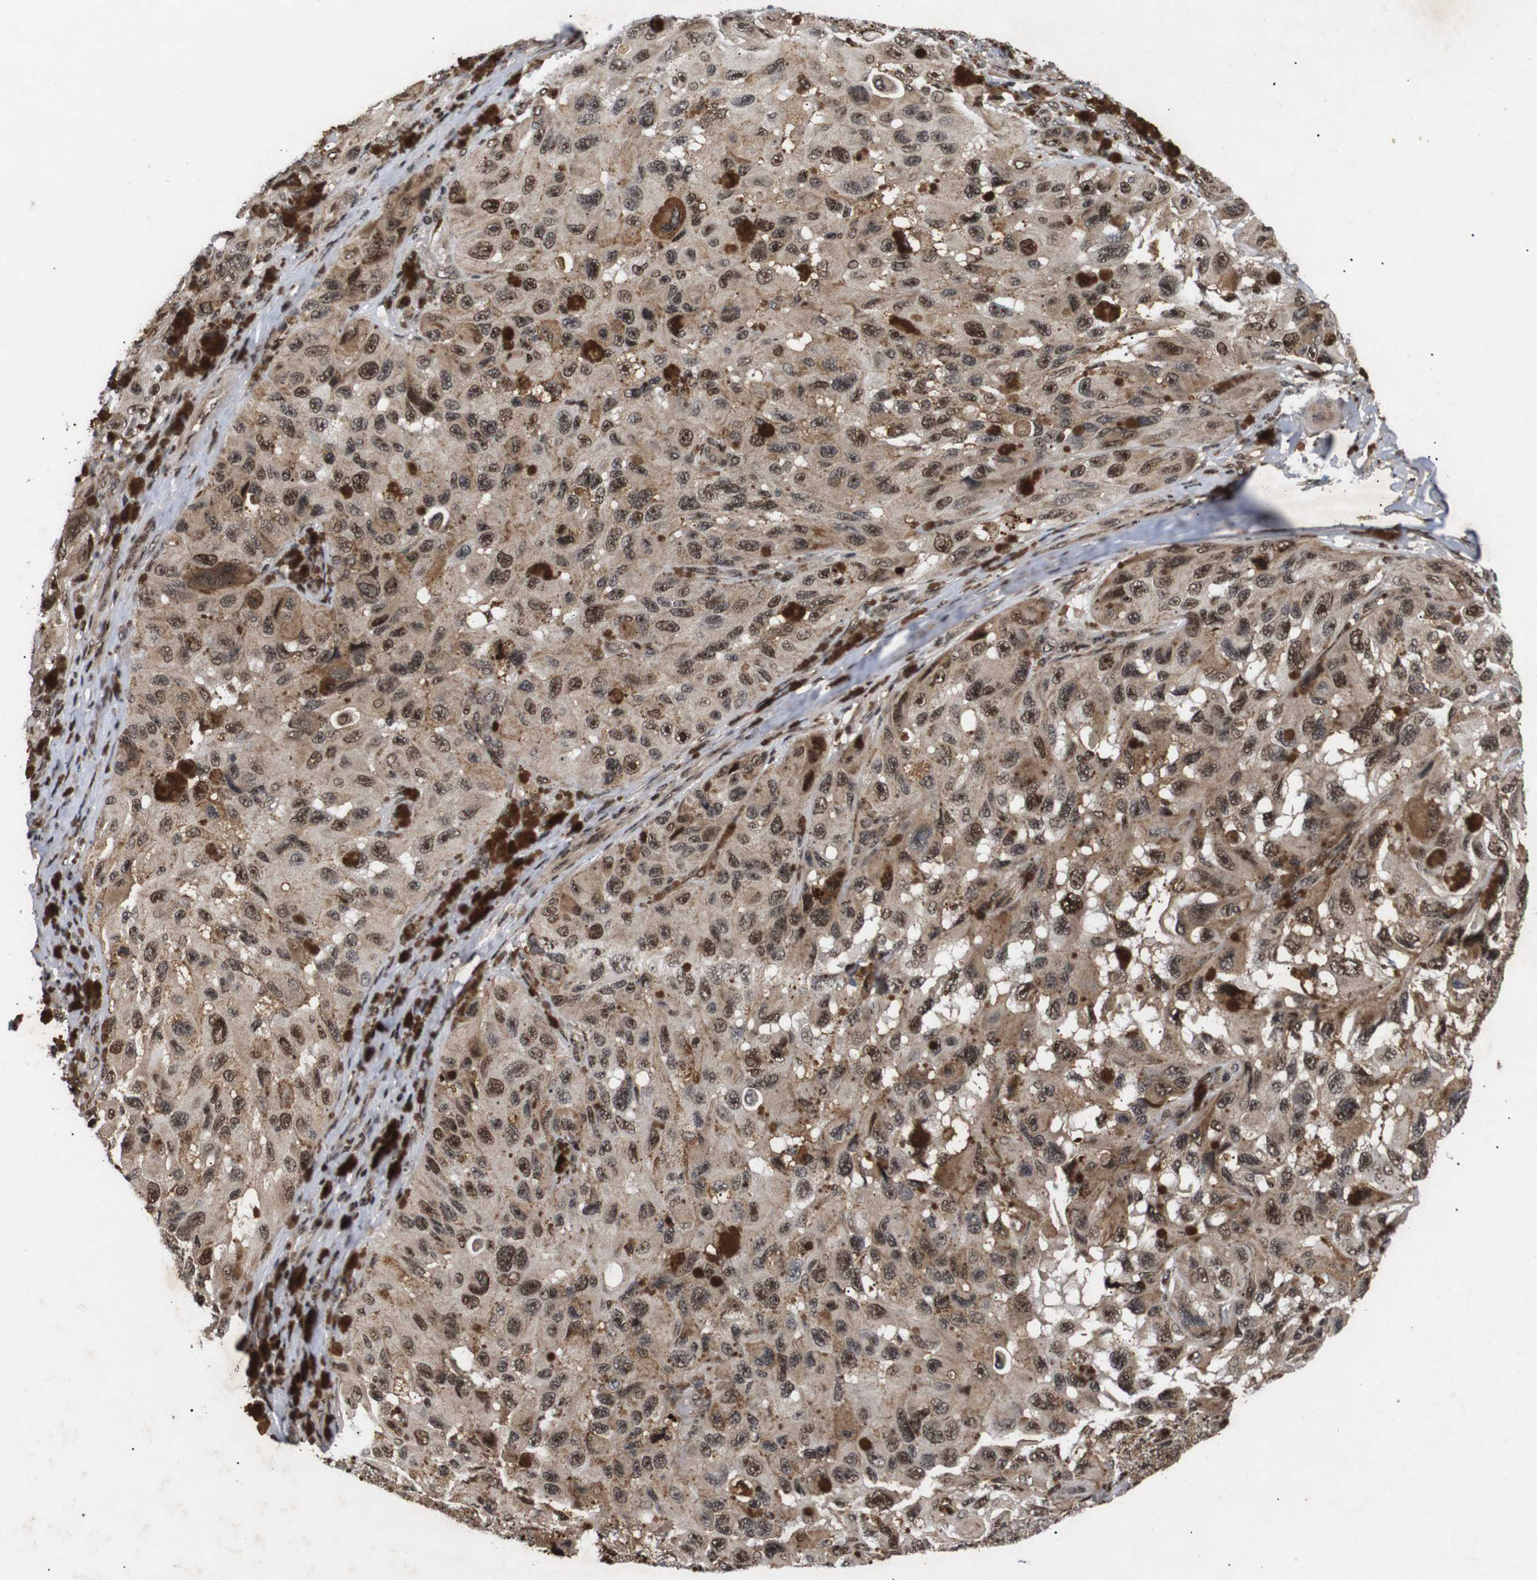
{"staining": {"intensity": "moderate", "quantity": ">75%", "location": "cytoplasmic/membranous,nuclear"}, "tissue": "melanoma", "cell_type": "Tumor cells", "image_type": "cancer", "snomed": [{"axis": "morphology", "description": "Malignant melanoma, NOS"}, {"axis": "topography", "description": "Skin"}], "caption": "Melanoma stained with a protein marker shows moderate staining in tumor cells.", "gene": "KIF23", "patient": {"sex": "female", "age": 73}}